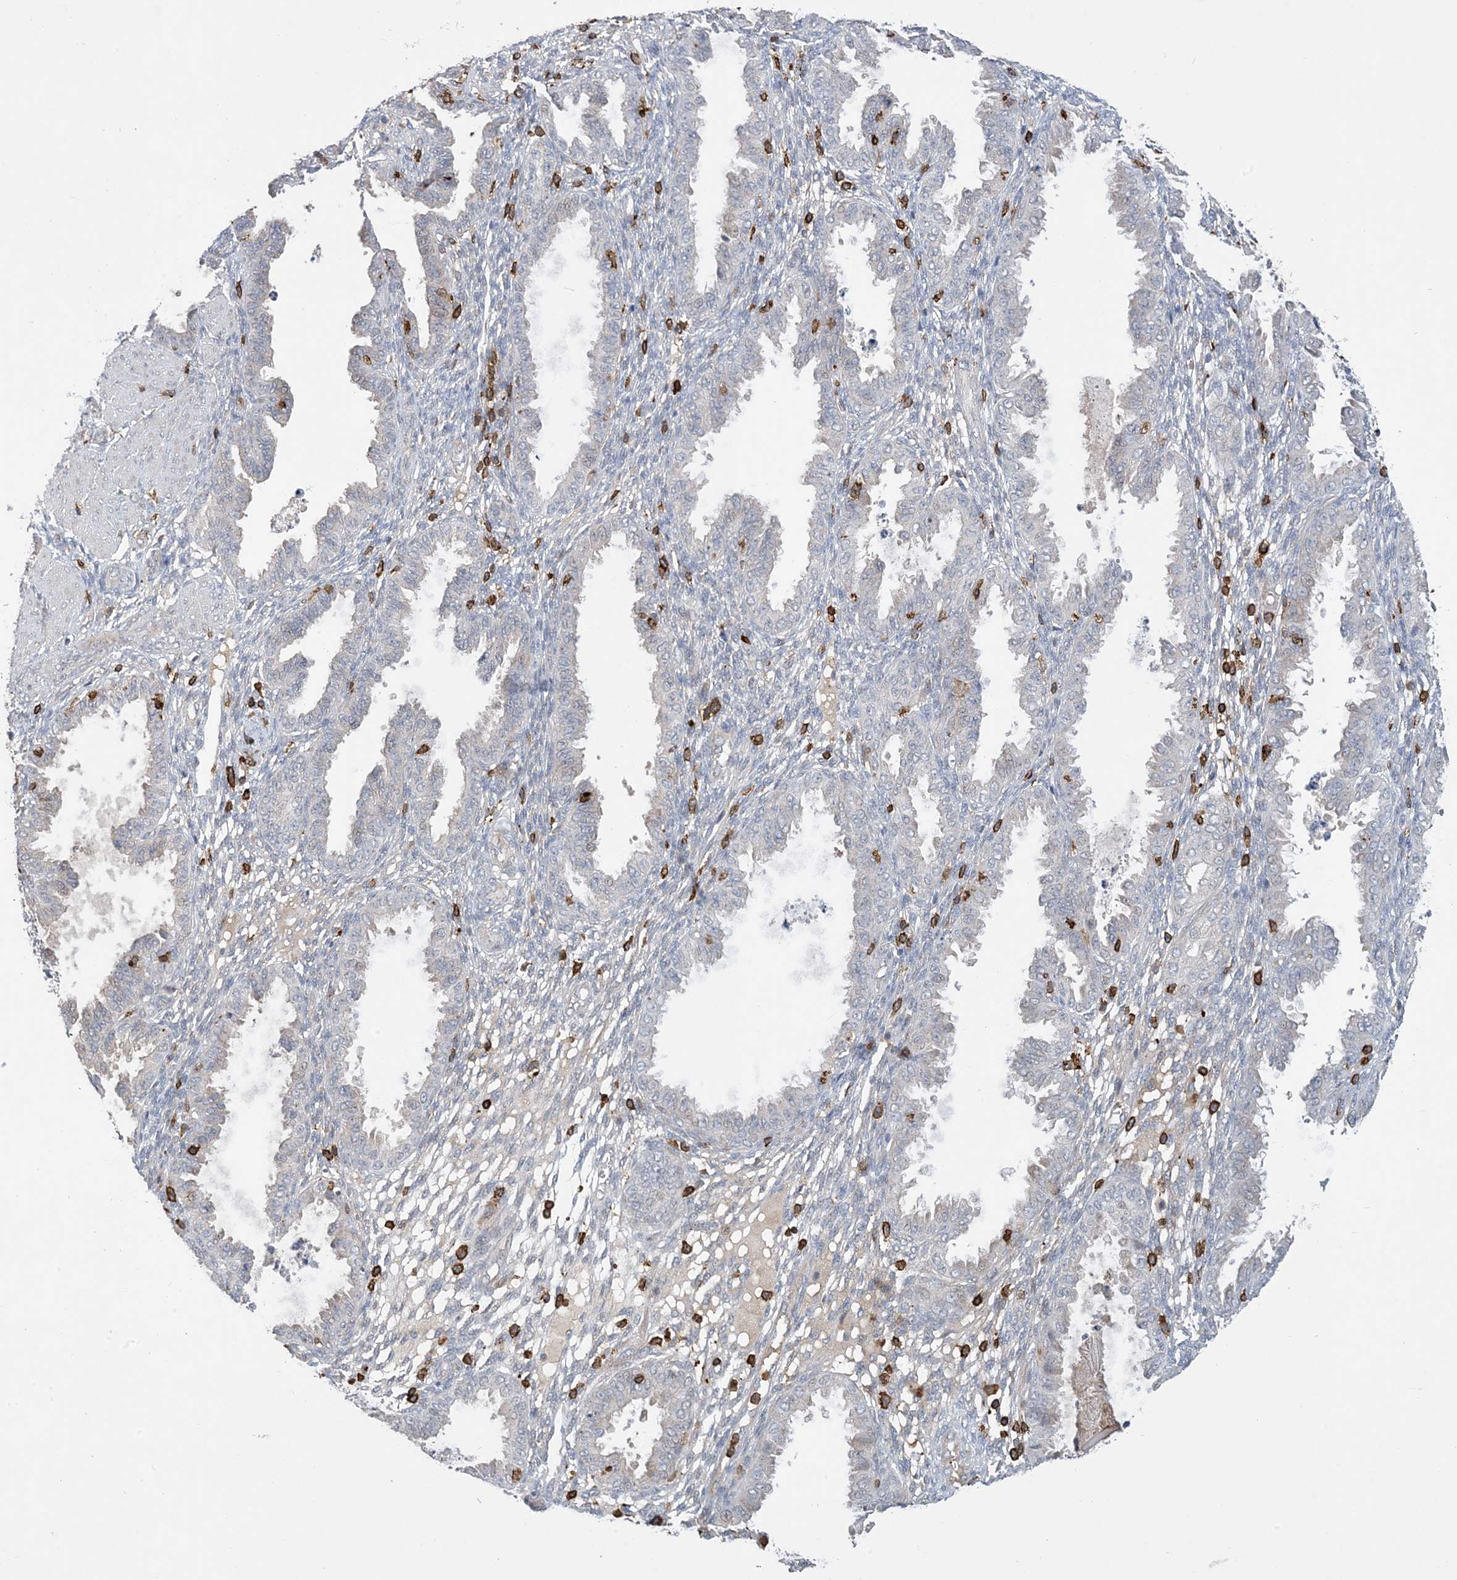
{"staining": {"intensity": "negative", "quantity": "none", "location": "none"}, "tissue": "endometrium", "cell_type": "Cells in endometrial stroma", "image_type": "normal", "snomed": [{"axis": "morphology", "description": "Normal tissue, NOS"}, {"axis": "topography", "description": "Endometrium"}], "caption": "Immunohistochemical staining of normal endometrium displays no significant expression in cells in endometrial stroma. Nuclei are stained in blue.", "gene": "AK9", "patient": {"sex": "female", "age": 33}}